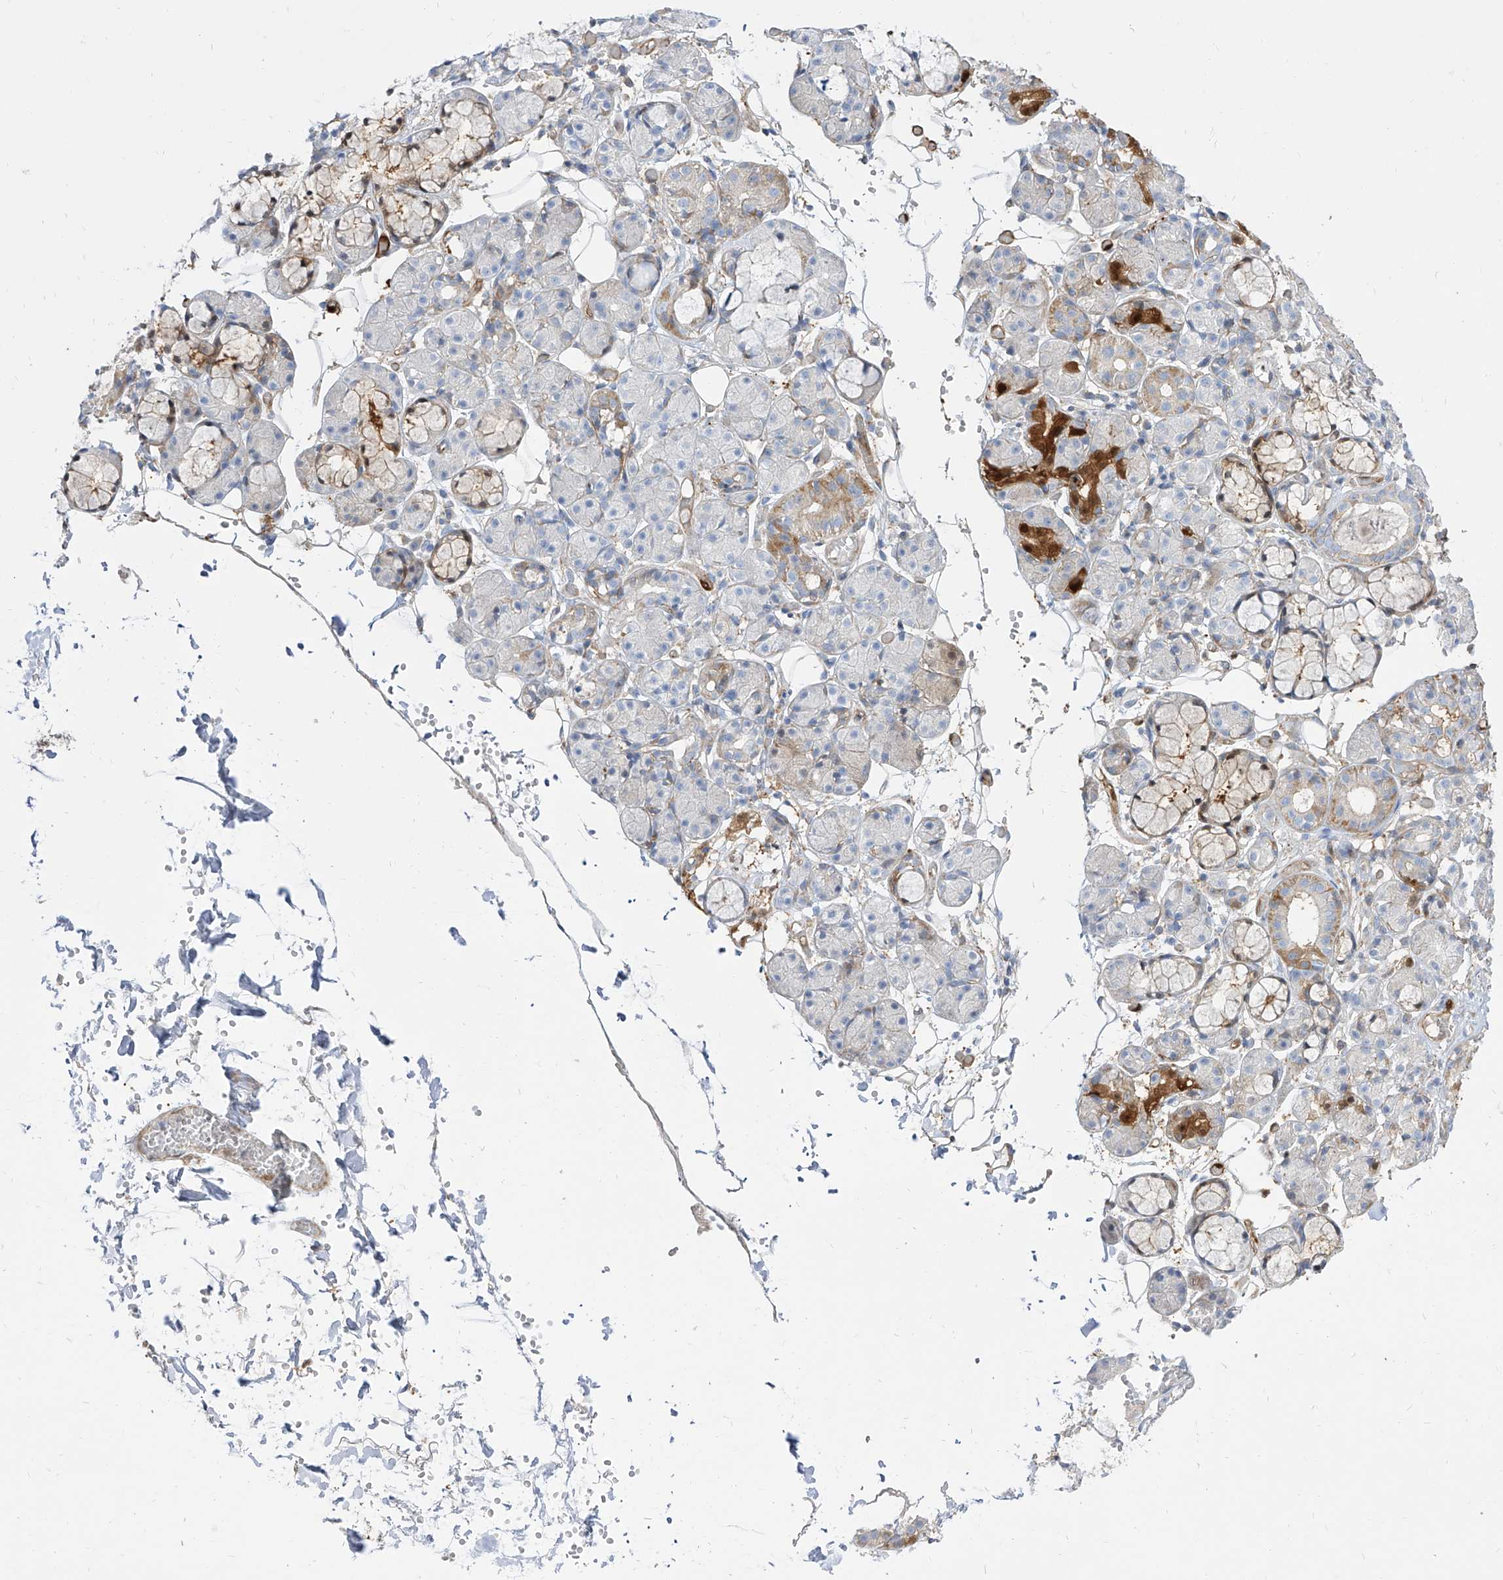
{"staining": {"intensity": "moderate", "quantity": "<25%", "location": "cytoplasmic/membranous,nuclear"}, "tissue": "salivary gland", "cell_type": "Glandular cells", "image_type": "normal", "snomed": [{"axis": "morphology", "description": "Normal tissue, NOS"}, {"axis": "topography", "description": "Salivary gland"}], "caption": "Immunohistochemical staining of benign salivary gland reveals low levels of moderate cytoplasmic/membranous,nuclear expression in approximately <25% of glandular cells.", "gene": "KYNU", "patient": {"sex": "male", "age": 63}}